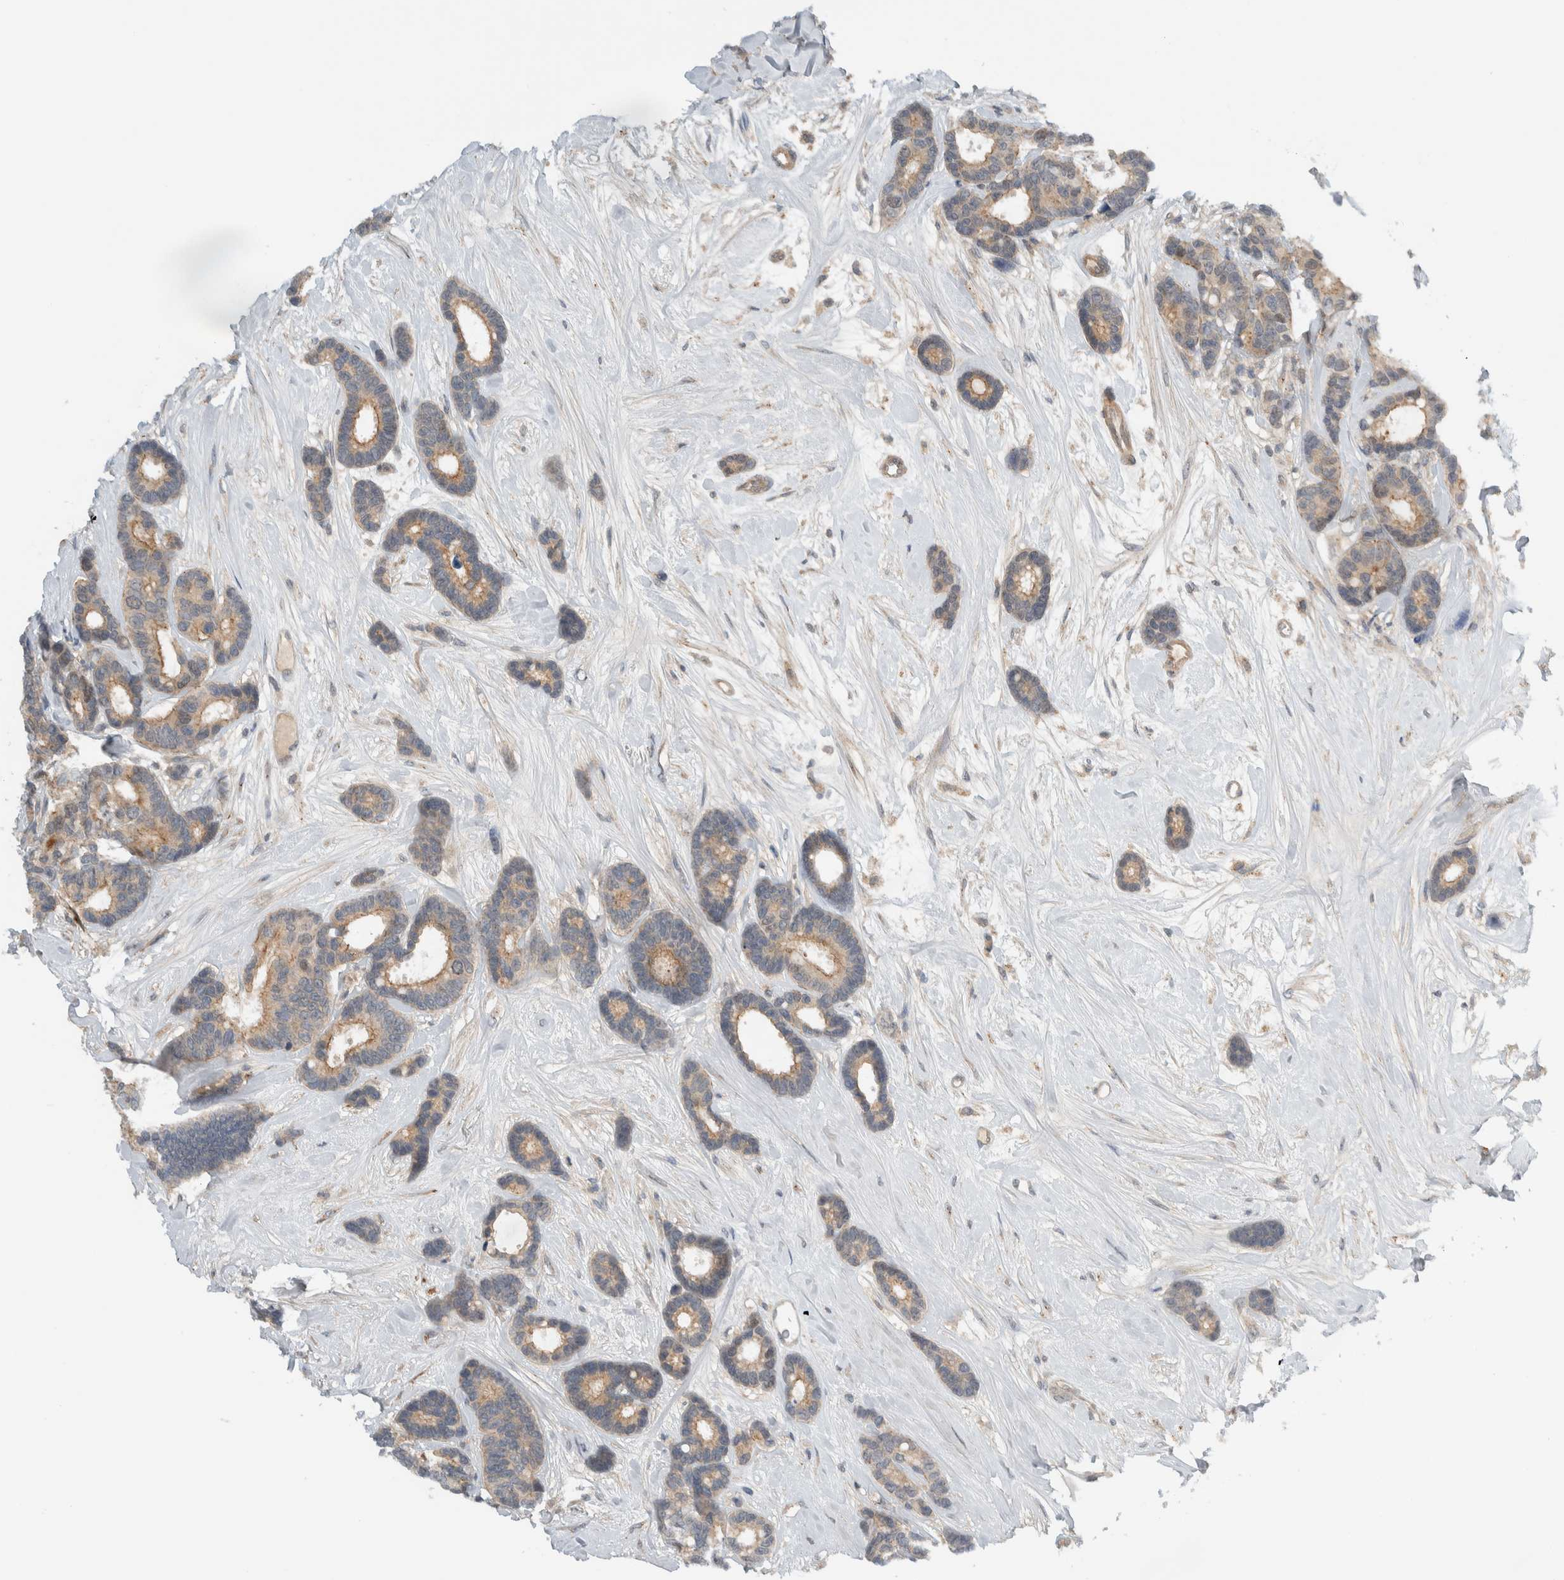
{"staining": {"intensity": "moderate", "quantity": ">75%", "location": "cytoplasmic/membranous"}, "tissue": "breast cancer", "cell_type": "Tumor cells", "image_type": "cancer", "snomed": [{"axis": "morphology", "description": "Duct carcinoma"}, {"axis": "topography", "description": "Breast"}], "caption": "Protein expression analysis of infiltrating ductal carcinoma (breast) shows moderate cytoplasmic/membranous positivity in about >75% of tumor cells.", "gene": "MPRIP", "patient": {"sex": "female", "age": 87}}